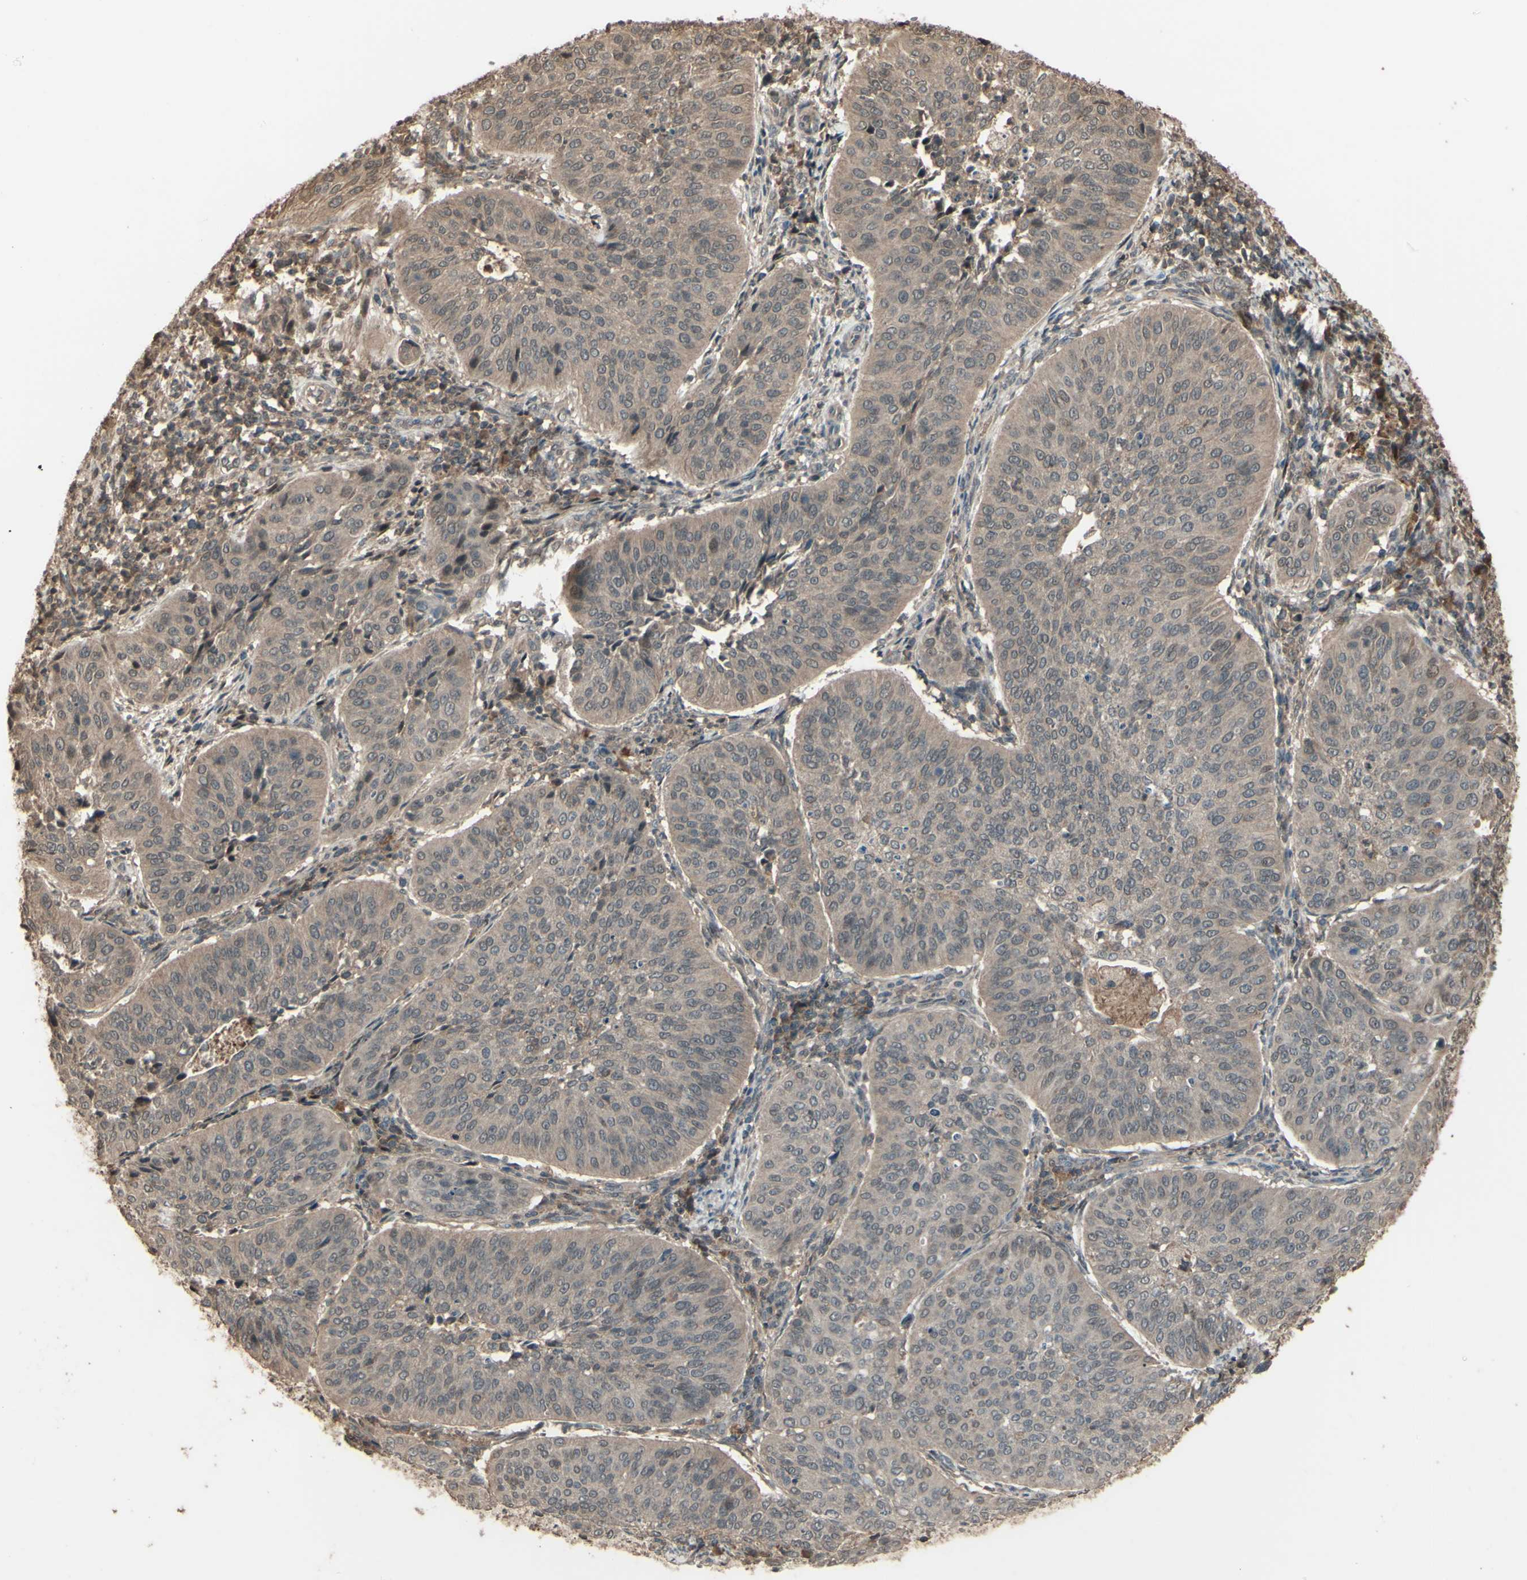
{"staining": {"intensity": "weak", "quantity": ">75%", "location": "cytoplasmic/membranous"}, "tissue": "cervical cancer", "cell_type": "Tumor cells", "image_type": "cancer", "snomed": [{"axis": "morphology", "description": "Normal tissue, NOS"}, {"axis": "morphology", "description": "Squamous cell carcinoma, NOS"}, {"axis": "topography", "description": "Cervix"}], "caption": "Brown immunohistochemical staining in cervical cancer shows weak cytoplasmic/membranous positivity in approximately >75% of tumor cells.", "gene": "GNAS", "patient": {"sex": "female", "age": 39}}